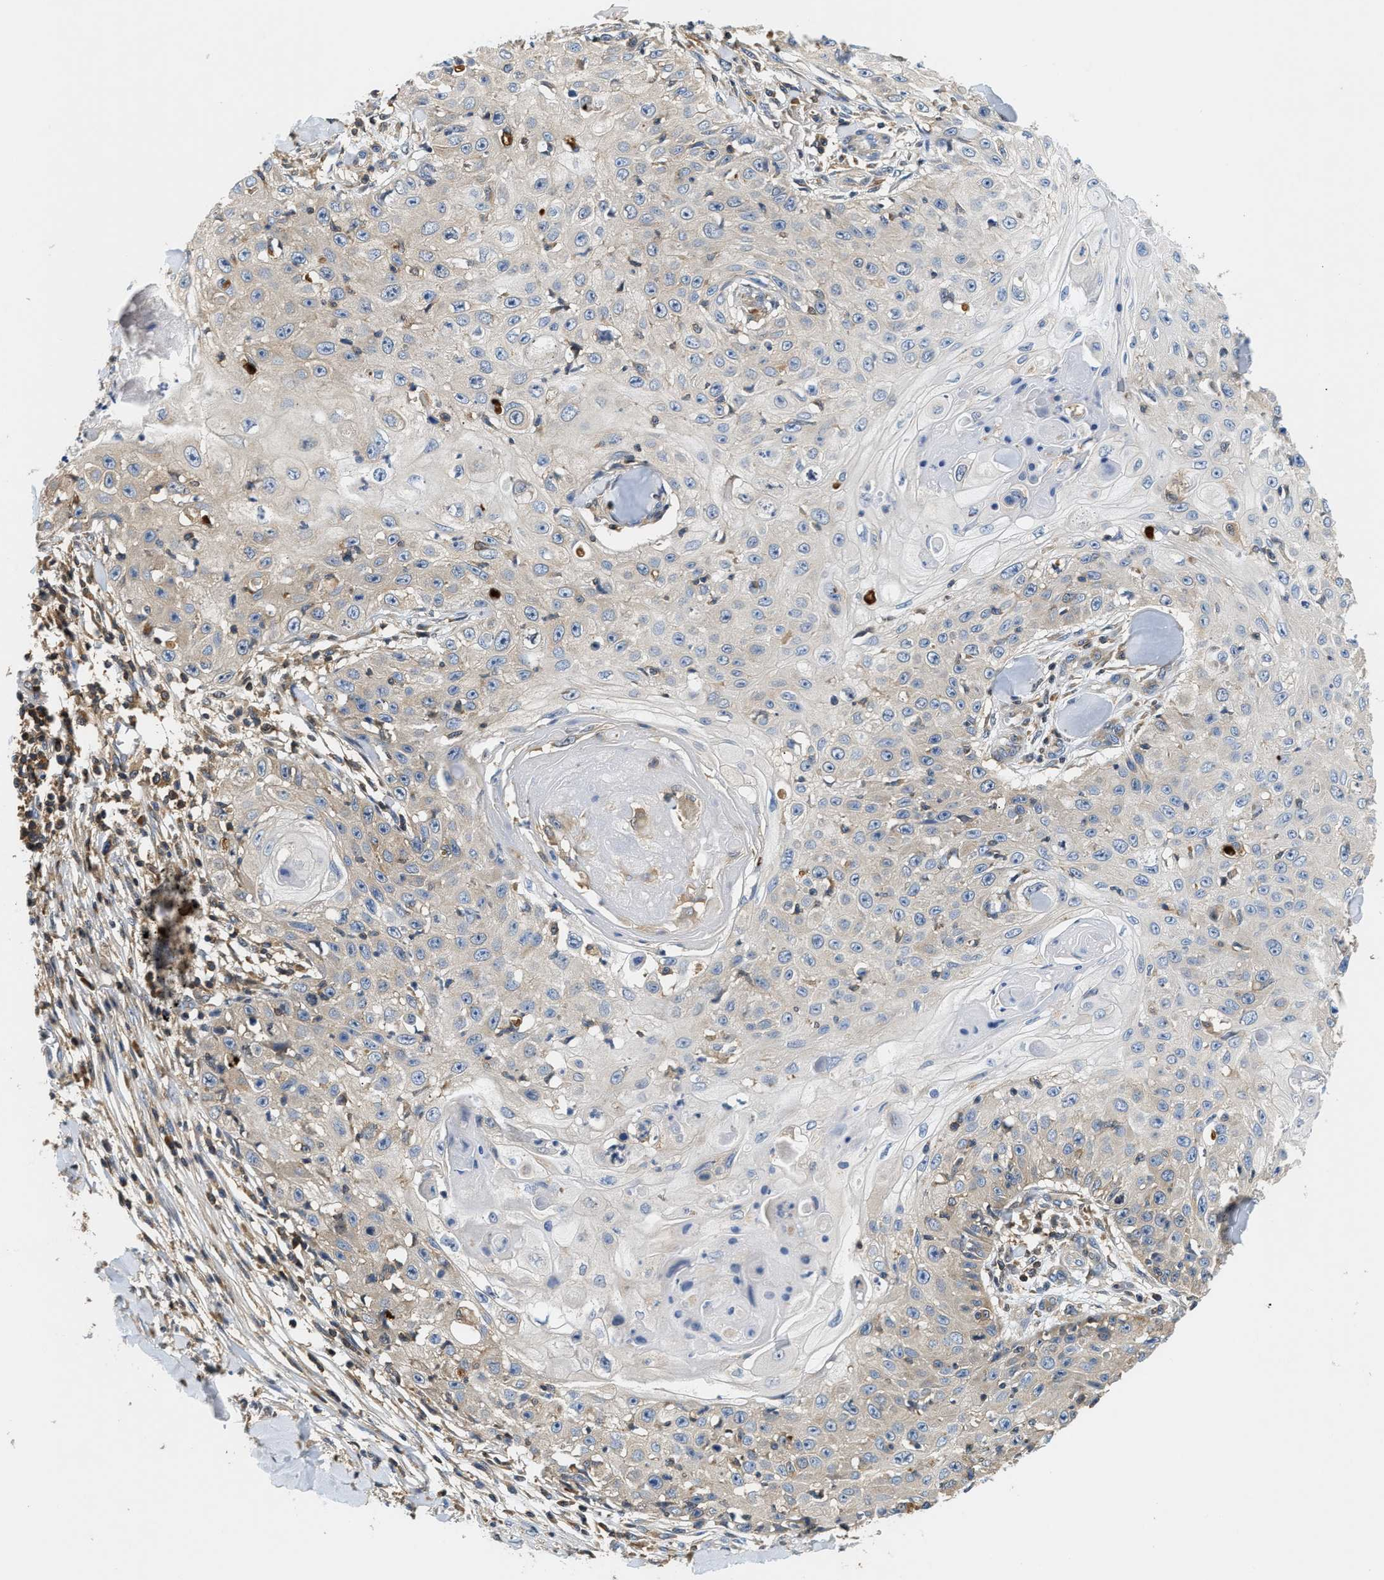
{"staining": {"intensity": "weak", "quantity": "<25%", "location": "cytoplasmic/membranous"}, "tissue": "skin cancer", "cell_type": "Tumor cells", "image_type": "cancer", "snomed": [{"axis": "morphology", "description": "Squamous cell carcinoma, NOS"}, {"axis": "topography", "description": "Skin"}], "caption": "Tumor cells show no significant expression in squamous cell carcinoma (skin).", "gene": "CCM2", "patient": {"sex": "male", "age": 86}}